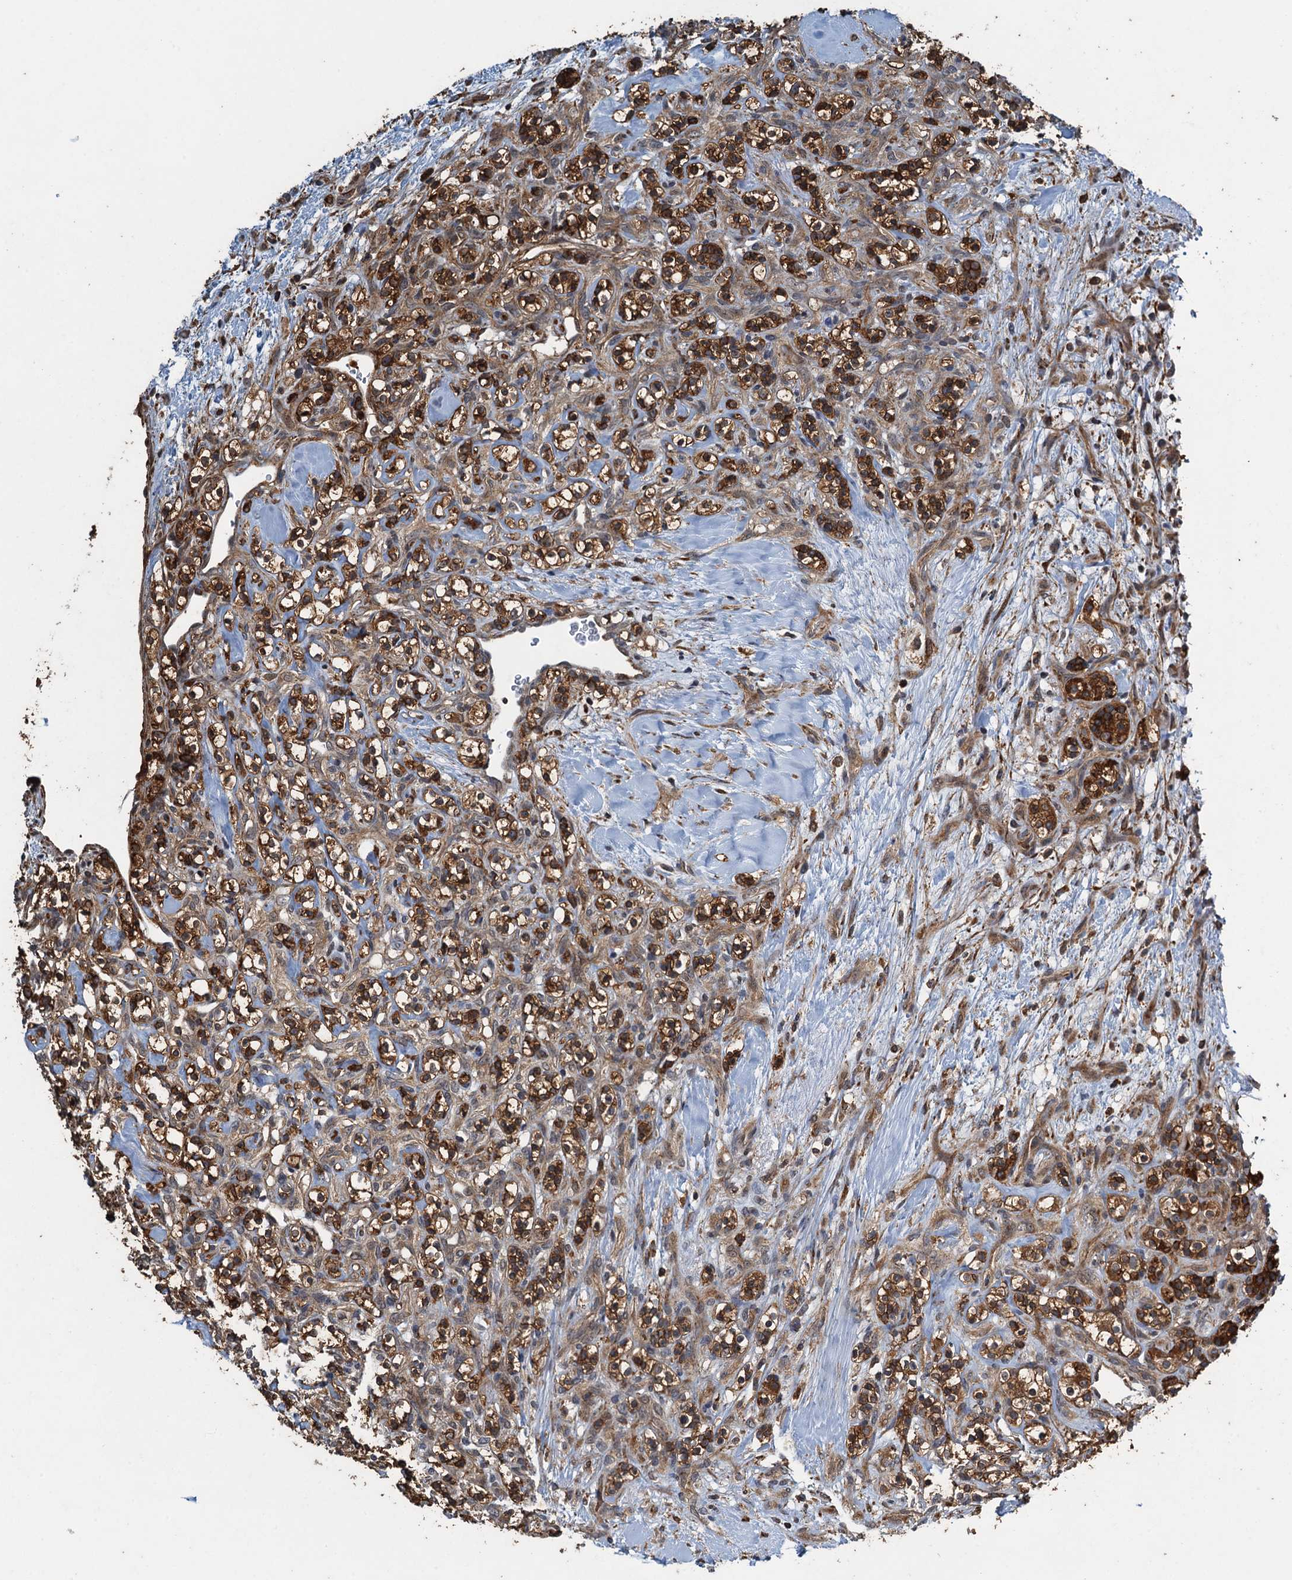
{"staining": {"intensity": "moderate", "quantity": ">75%", "location": "cytoplasmic/membranous"}, "tissue": "renal cancer", "cell_type": "Tumor cells", "image_type": "cancer", "snomed": [{"axis": "morphology", "description": "Adenocarcinoma, NOS"}, {"axis": "topography", "description": "Kidney"}], "caption": "Renal cancer stained with DAB (3,3'-diaminobenzidine) immunohistochemistry (IHC) reveals medium levels of moderate cytoplasmic/membranous positivity in about >75% of tumor cells.", "gene": "WHAMM", "patient": {"sex": "male", "age": 77}}